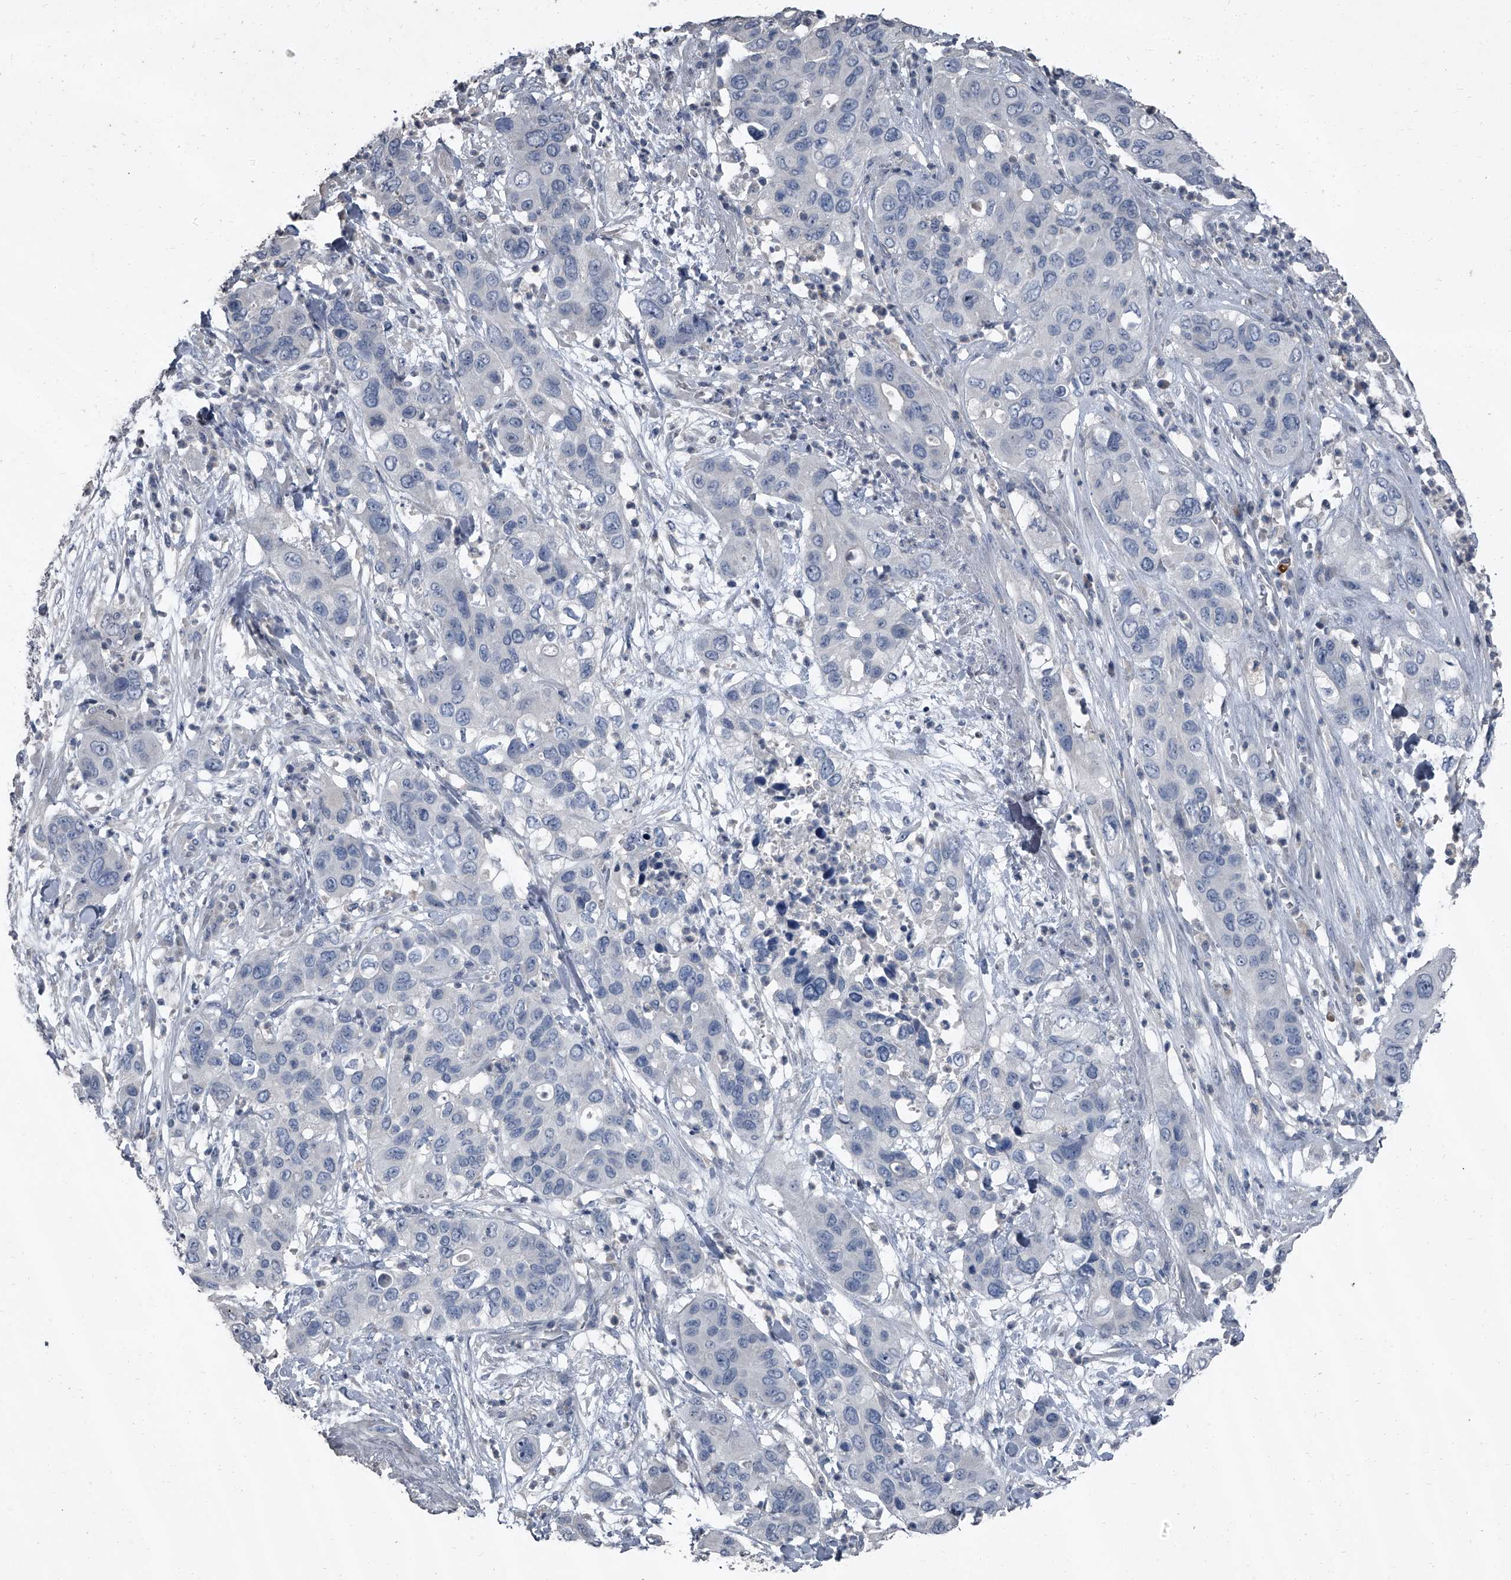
{"staining": {"intensity": "negative", "quantity": "none", "location": "none"}, "tissue": "pancreatic cancer", "cell_type": "Tumor cells", "image_type": "cancer", "snomed": [{"axis": "morphology", "description": "Adenocarcinoma, NOS"}, {"axis": "topography", "description": "Pancreas"}], "caption": "There is no significant staining in tumor cells of adenocarcinoma (pancreatic).", "gene": "HEPHL1", "patient": {"sex": "female", "age": 71}}